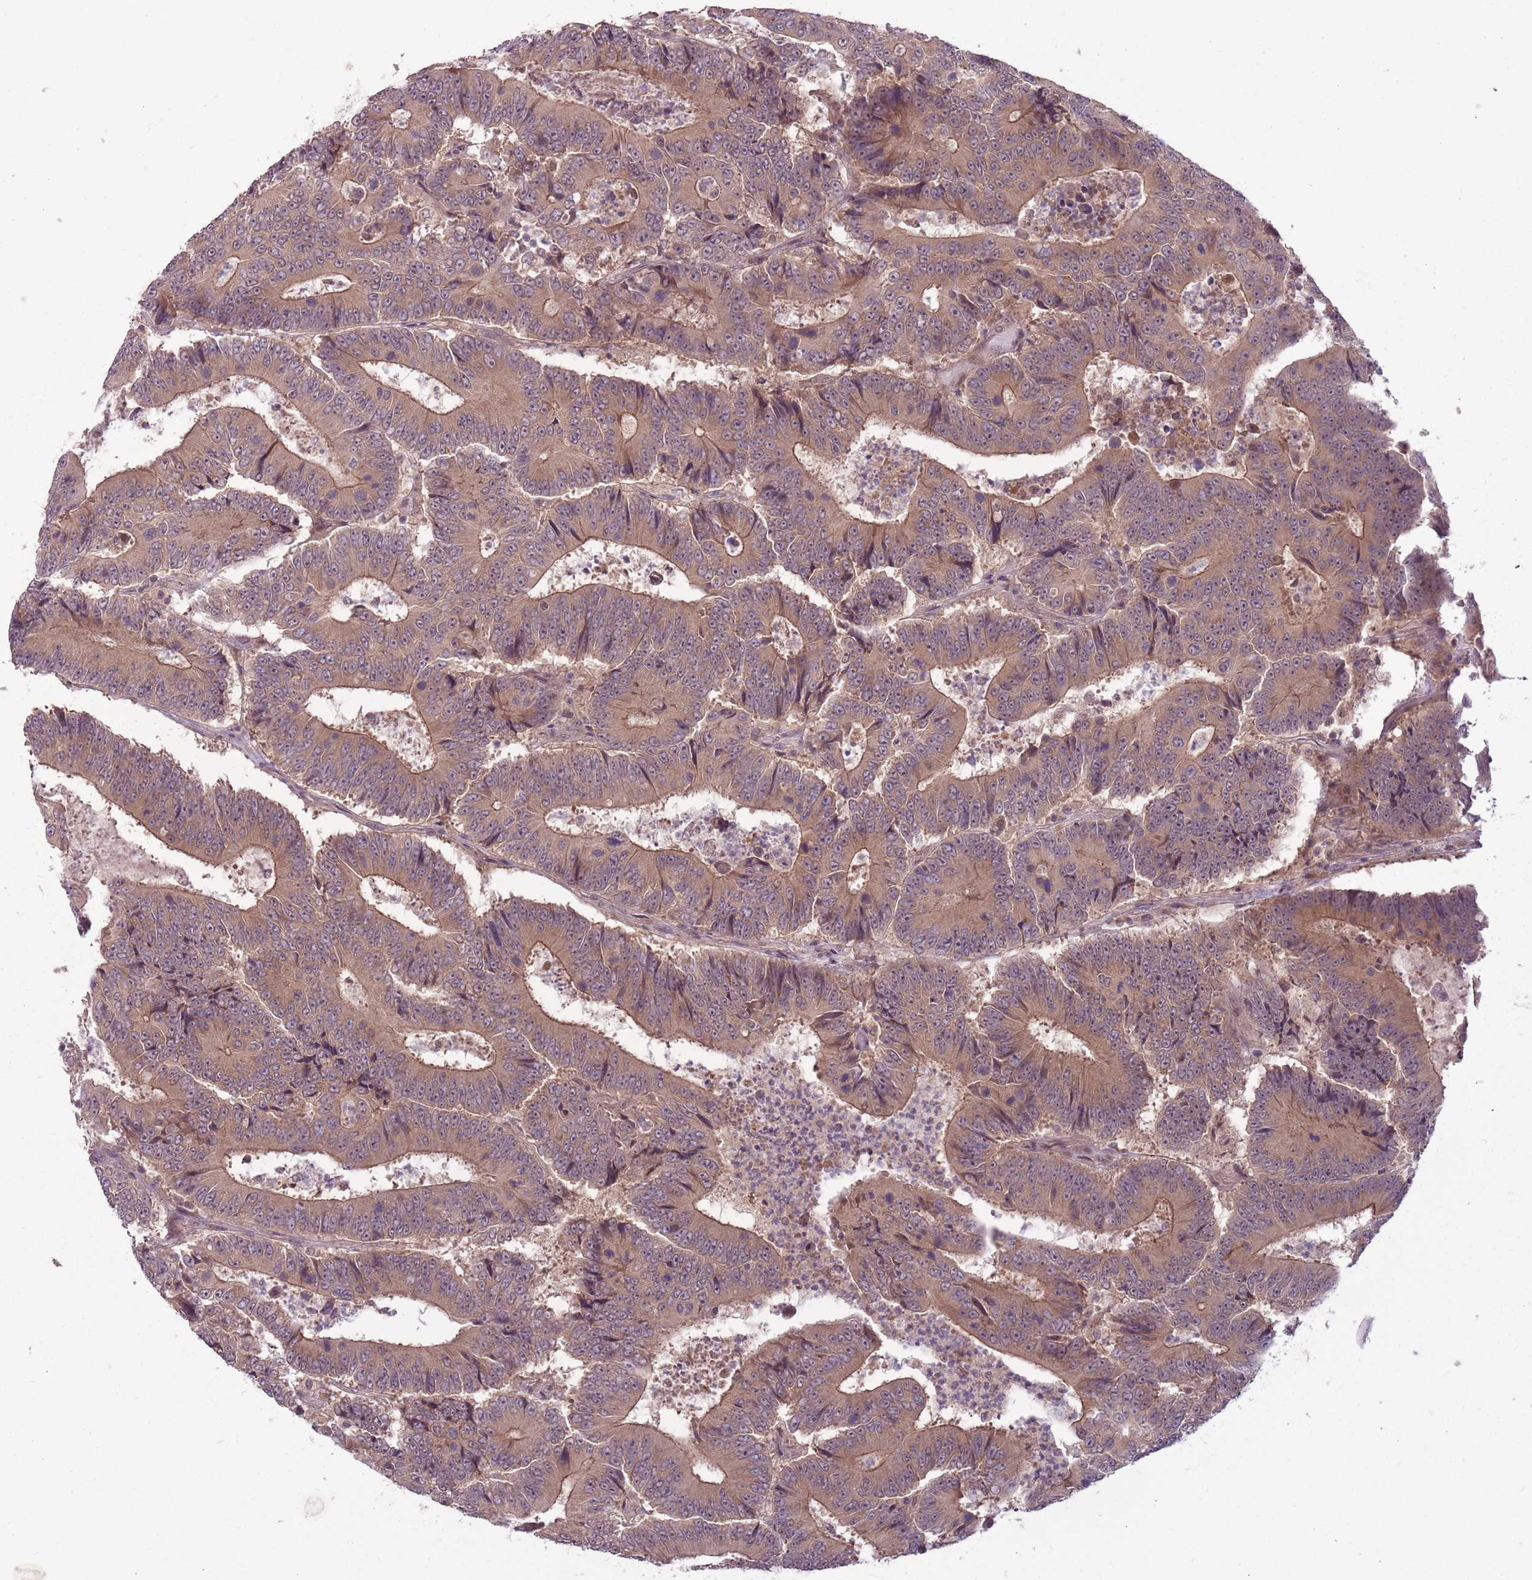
{"staining": {"intensity": "moderate", "quantity": ">75%", "location": "cytoplasmic/membranous"}, "tissue": "colorectal cancer", "cell_type": "Tumor cells", "image_type": "cancer", "snomed": [{"axis": "morphology", "description": "Adenocarcinoma, NOS"}, {"axis": "topography", "description": "Colon"}], "caption": "Brown immunohistochemical staining in human adenocarcinoma (colorectal) reveals moderate cytoplasmic/membranous expression in about >75% of tumor cells. The staining is performed using DAB (3,3'-diaminobenzidine) brown chromogen to label protein expression. The nuclei are counter-stained blue using hematoxylin.", "gene": "ADAMTS3", "patient": {"sex": "male", "age": 83}}